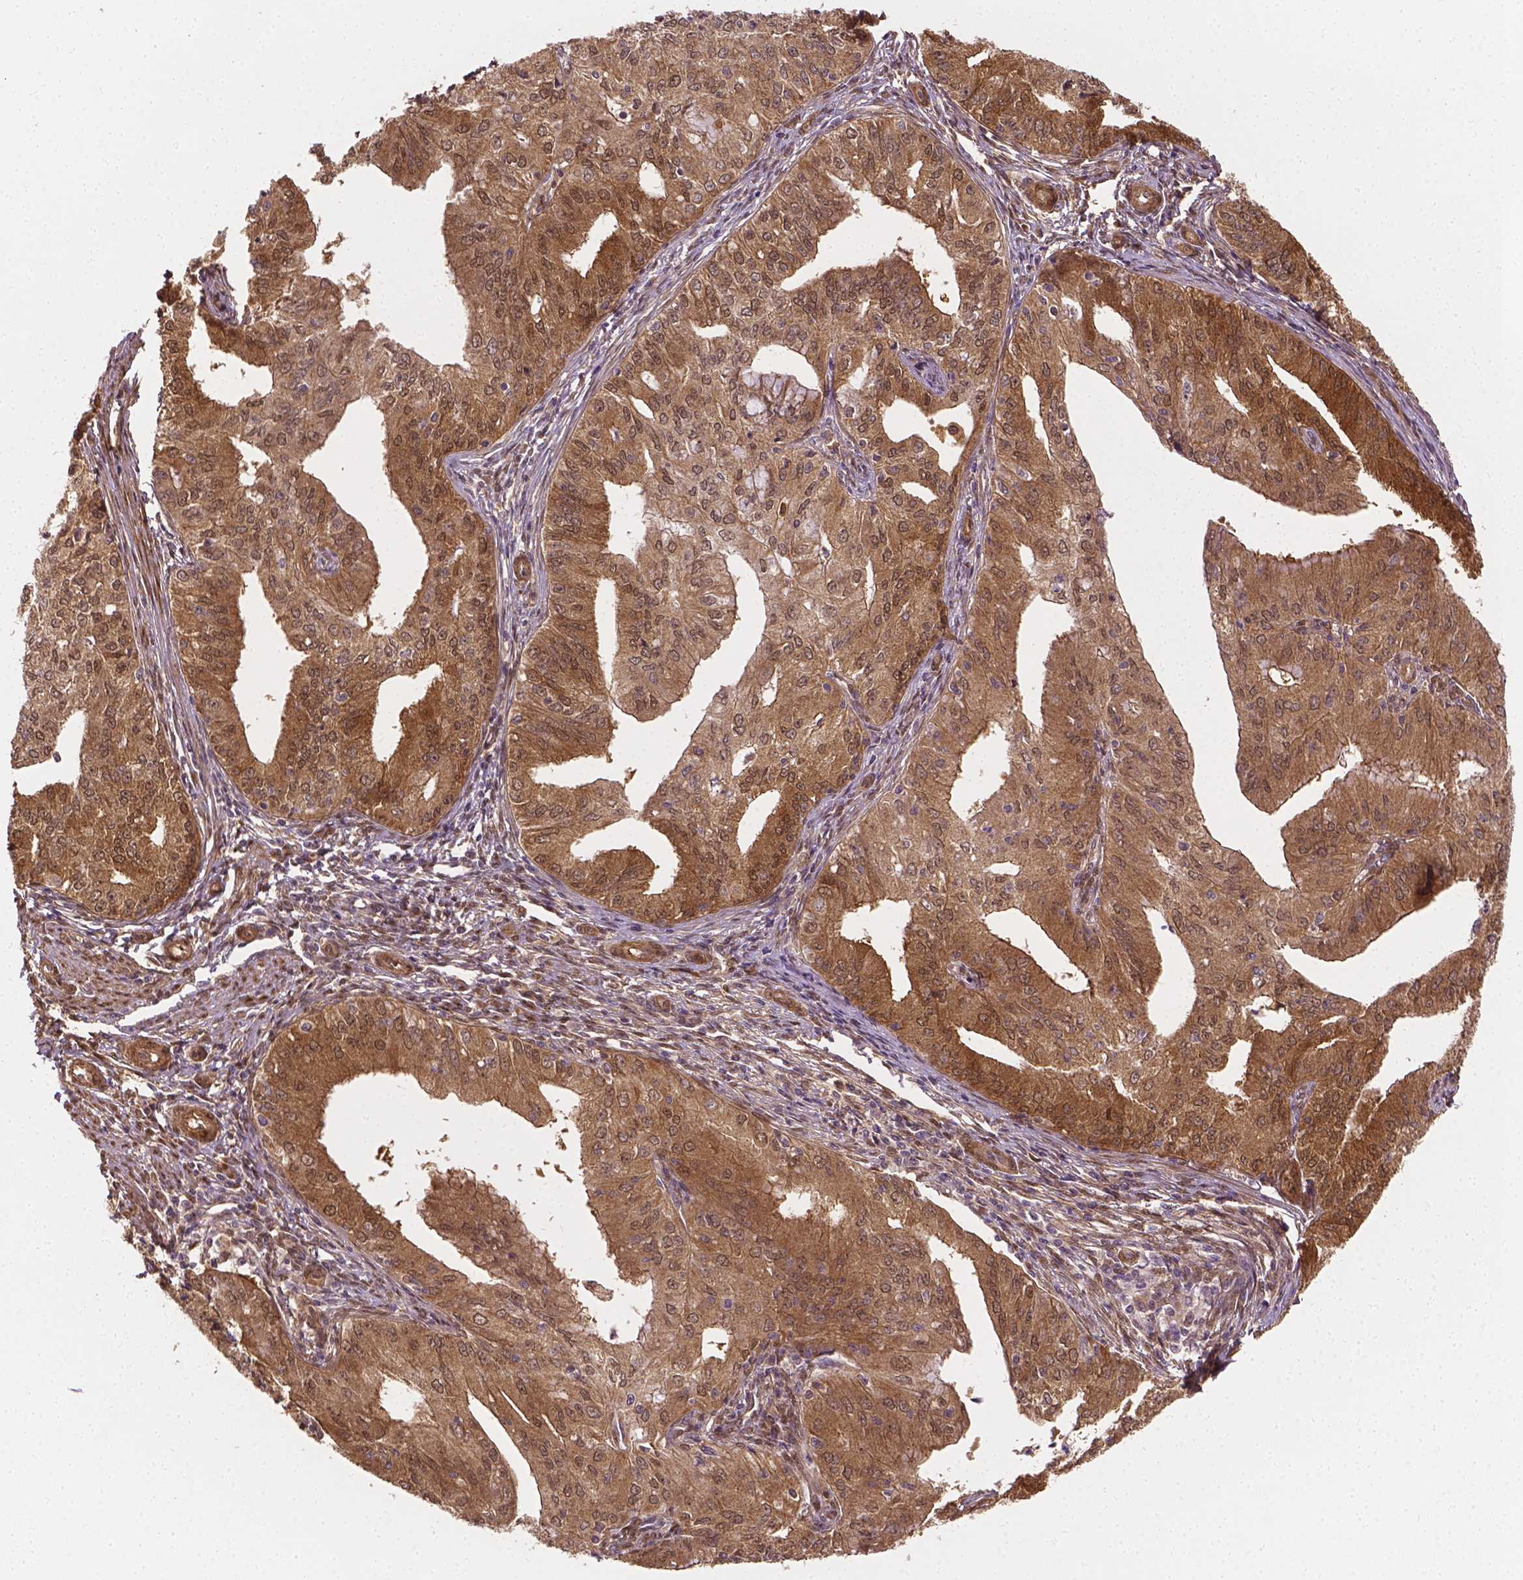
{"staining": {"intensity": "moderate", "quantity": ">75%", "location": "cytoplasmic/membranous,nuclear"}, "tissue": "endometrial cancer", "cell_type": "Tumor cells", "image_type": "cancer", "snomed": [{"axis": "morphology", "description": "Adenocarcinoma, NOS"}, {"axis": "topography", "description": "Endometrium"}], "caption": "Immunohistochemical staining of endometrial cancer exhibits medium levels of moderate cytoplasmic/membranous and nuclear protein expression in about >75% of tumor cells.", "gene": "YAP1", "patient": {"sex": "female", "age": 50}}